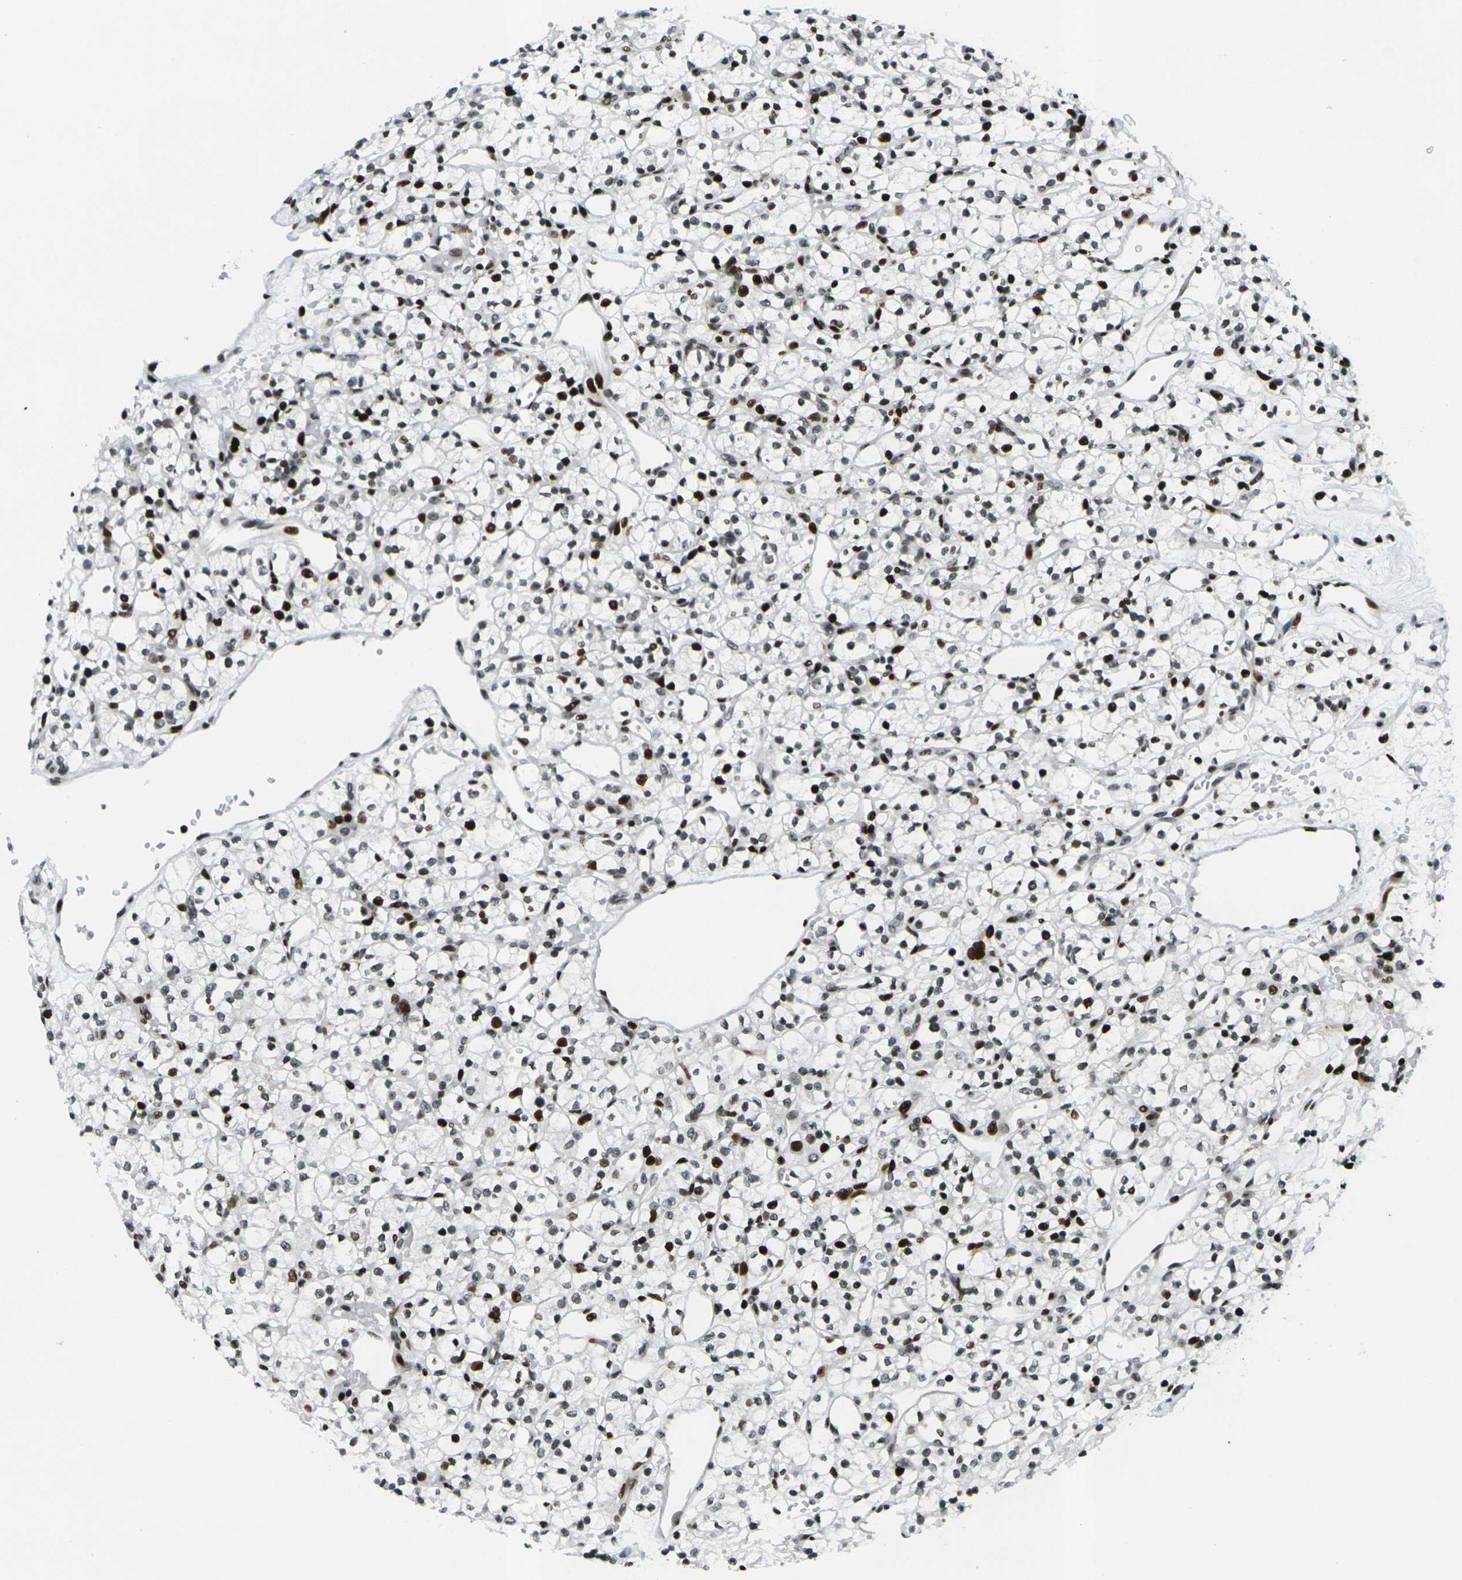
{"staining": {"intensity": "moderate", "quantity": ">75%", "location": "nuclear"}, "tissue": "renal cancer", "cell_type": "Tumor cells", "image_type": "cancer", "snomed": [{"axis": "morphology", "description": "Adenocarcinoma, NOS"}, {"axis": "topography", "description": "Kidney"}], "caption": "Renal cancer (adenocarcinoma) stained for a protein demonstrates moderate nuclear positivity in tumor cells.", "gene": "H3-3A", "patient": {"sex": "female", "age": 60}}